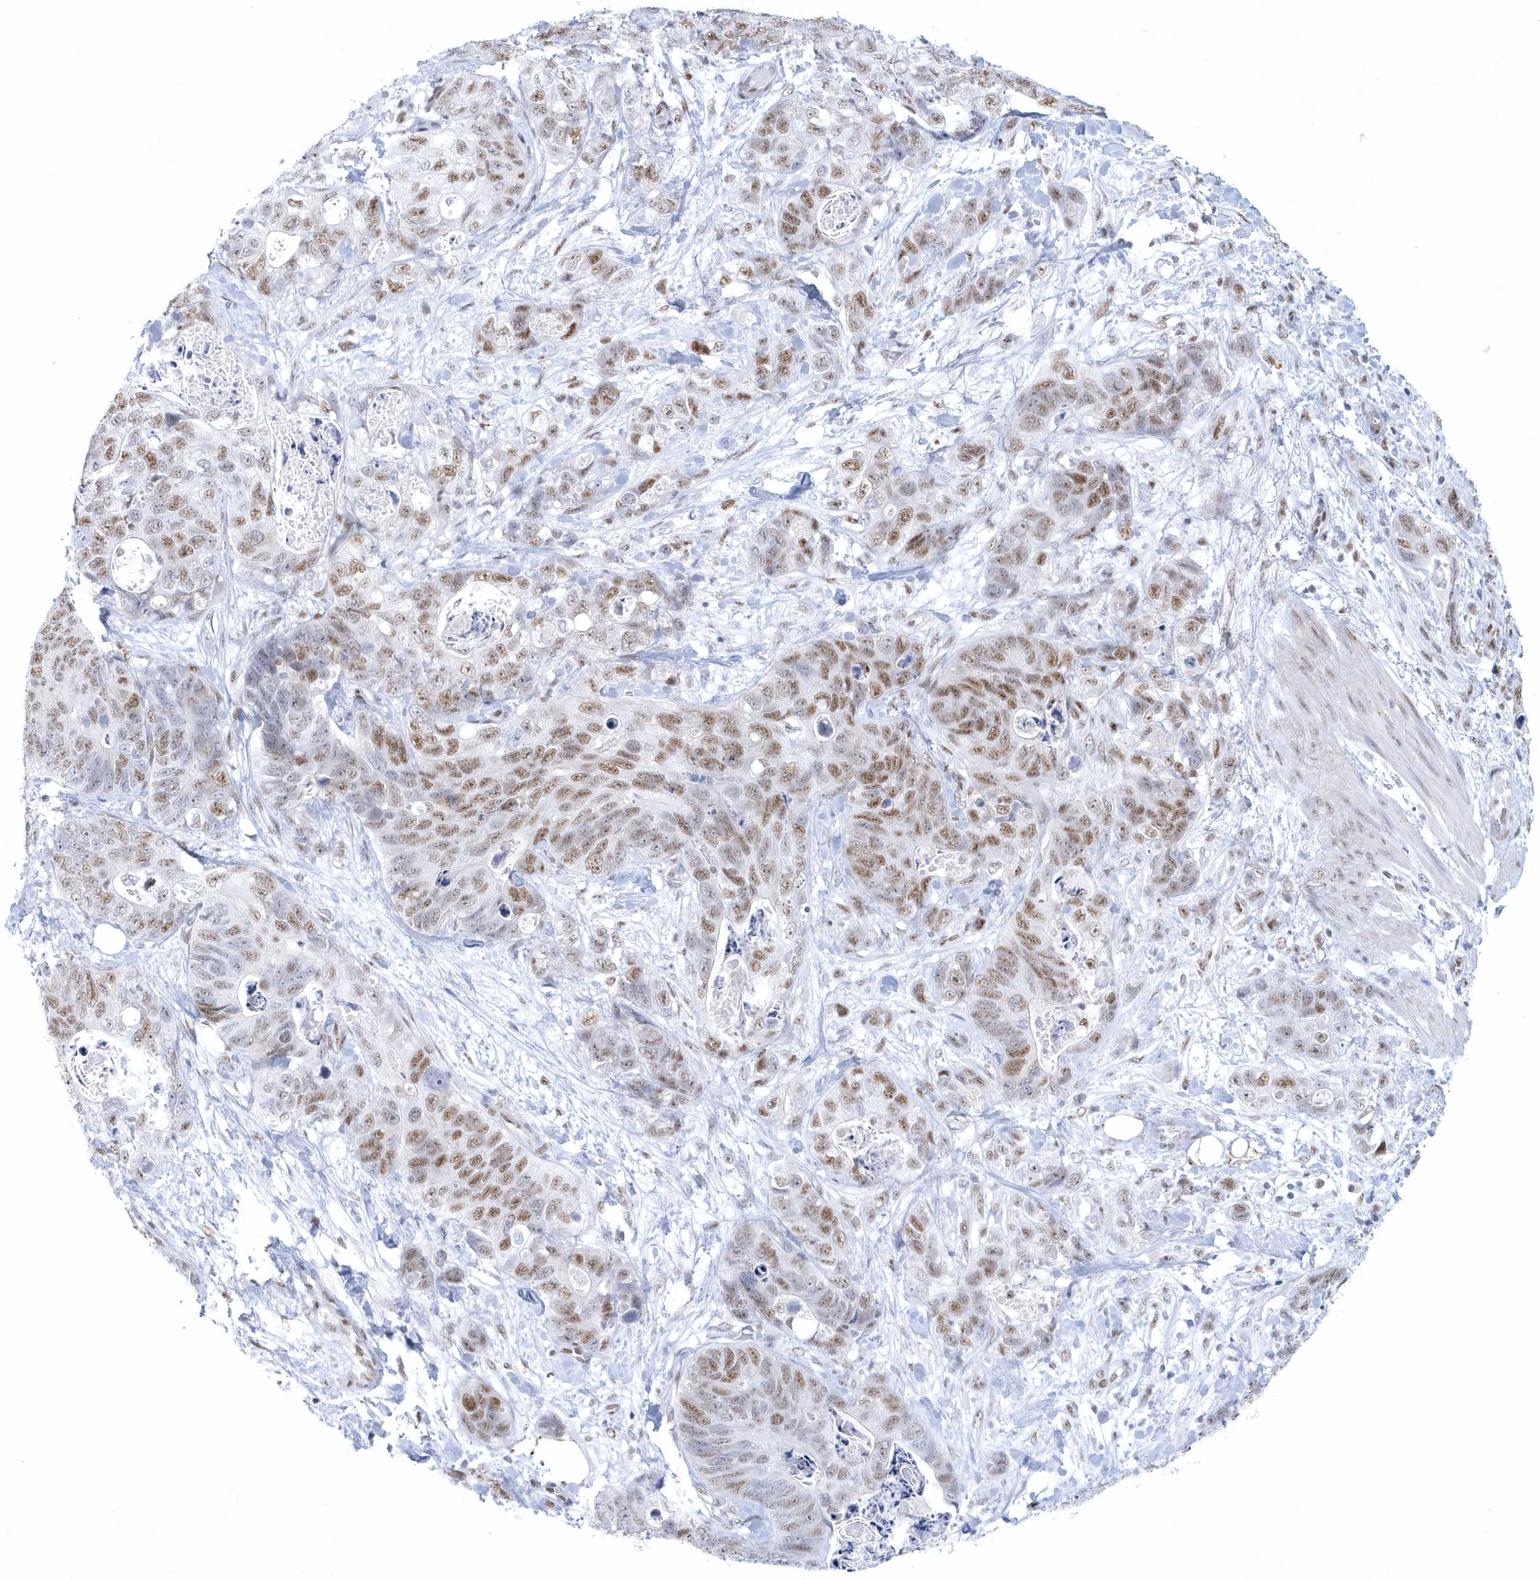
{"staining": {"intensity": "moderate", "quantity": ">75%", "location": "nuclear"}, "tissue": "stomach cancer", "cell_type": "Tumor cells", "image_type": "cancer", "snomed": [{"axis": "morphology", "description": "Normal tissue, NOS"}, {"axis": "morphology", "description": "Adenocarcinoma, NOS"}, {"axis": "topography", "description": "Stomach"}], "caption": "Adenocarcinoma (stomach) stained for a protein (brown) shows moderate nuclear positive staining in approximately >75% of tumor cells.", "gene": "DCLRE1A", "patient": {"sex": "female", "age": 89}}